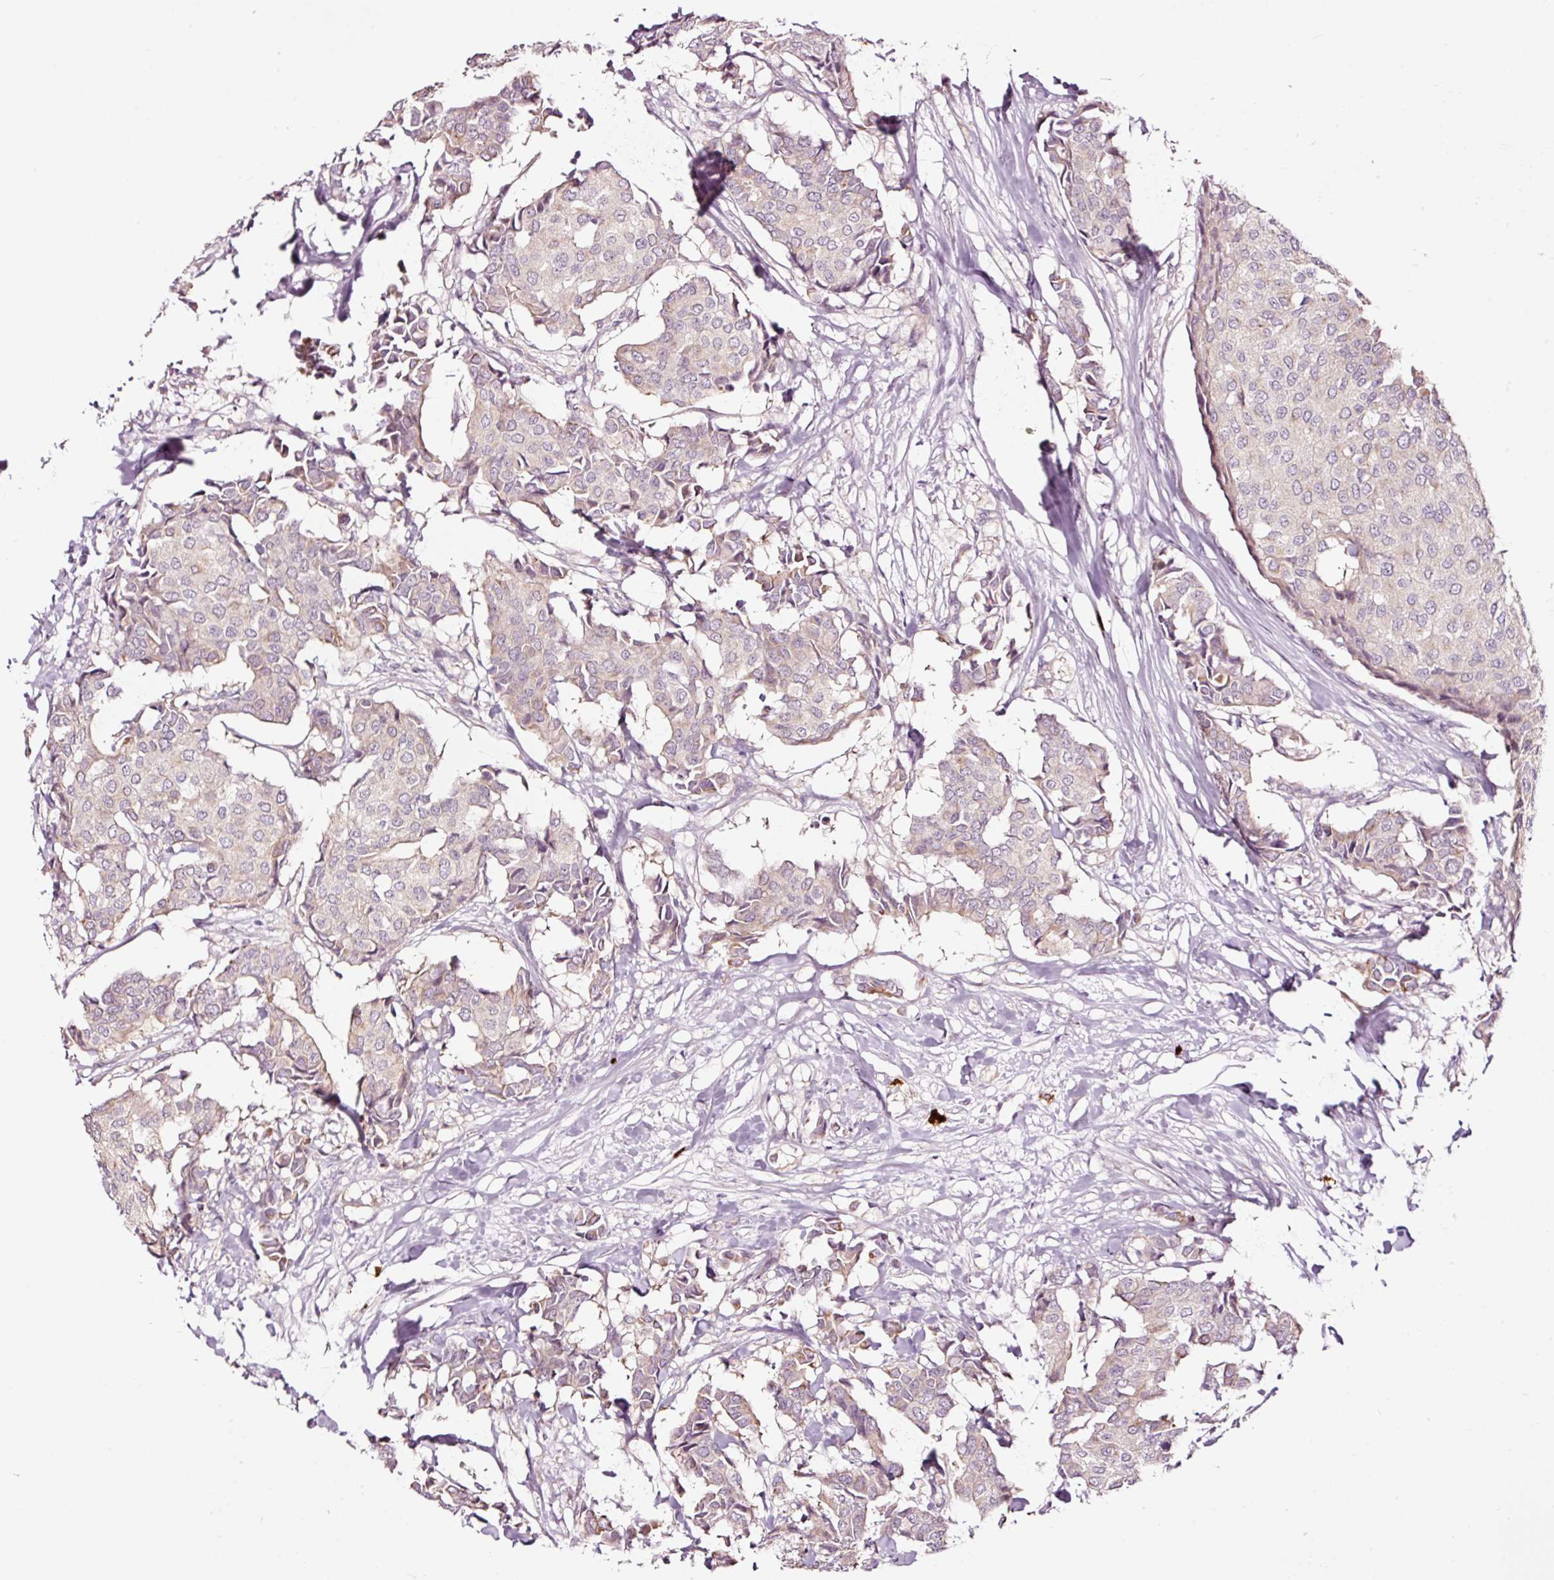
{"staining": {"intensity": "negative", "quantity": "none", "location": "none"}, "tissue": "breast cancer", "cell_type": "Tumor cells", "image_type": "cancer", "snomed": [{"axis": "morphology", "description": "Duct carcinoma"}, {"axis": "topography", "description": "Breast"}], "caption": "DAB (3,3'-diaminobenzidine) immunohistochemical staining of human breast cancer reveals no significant positivity in tumor cells.", "gene": "UTP14A", "patient": {"sex": "female", "age": 75}}